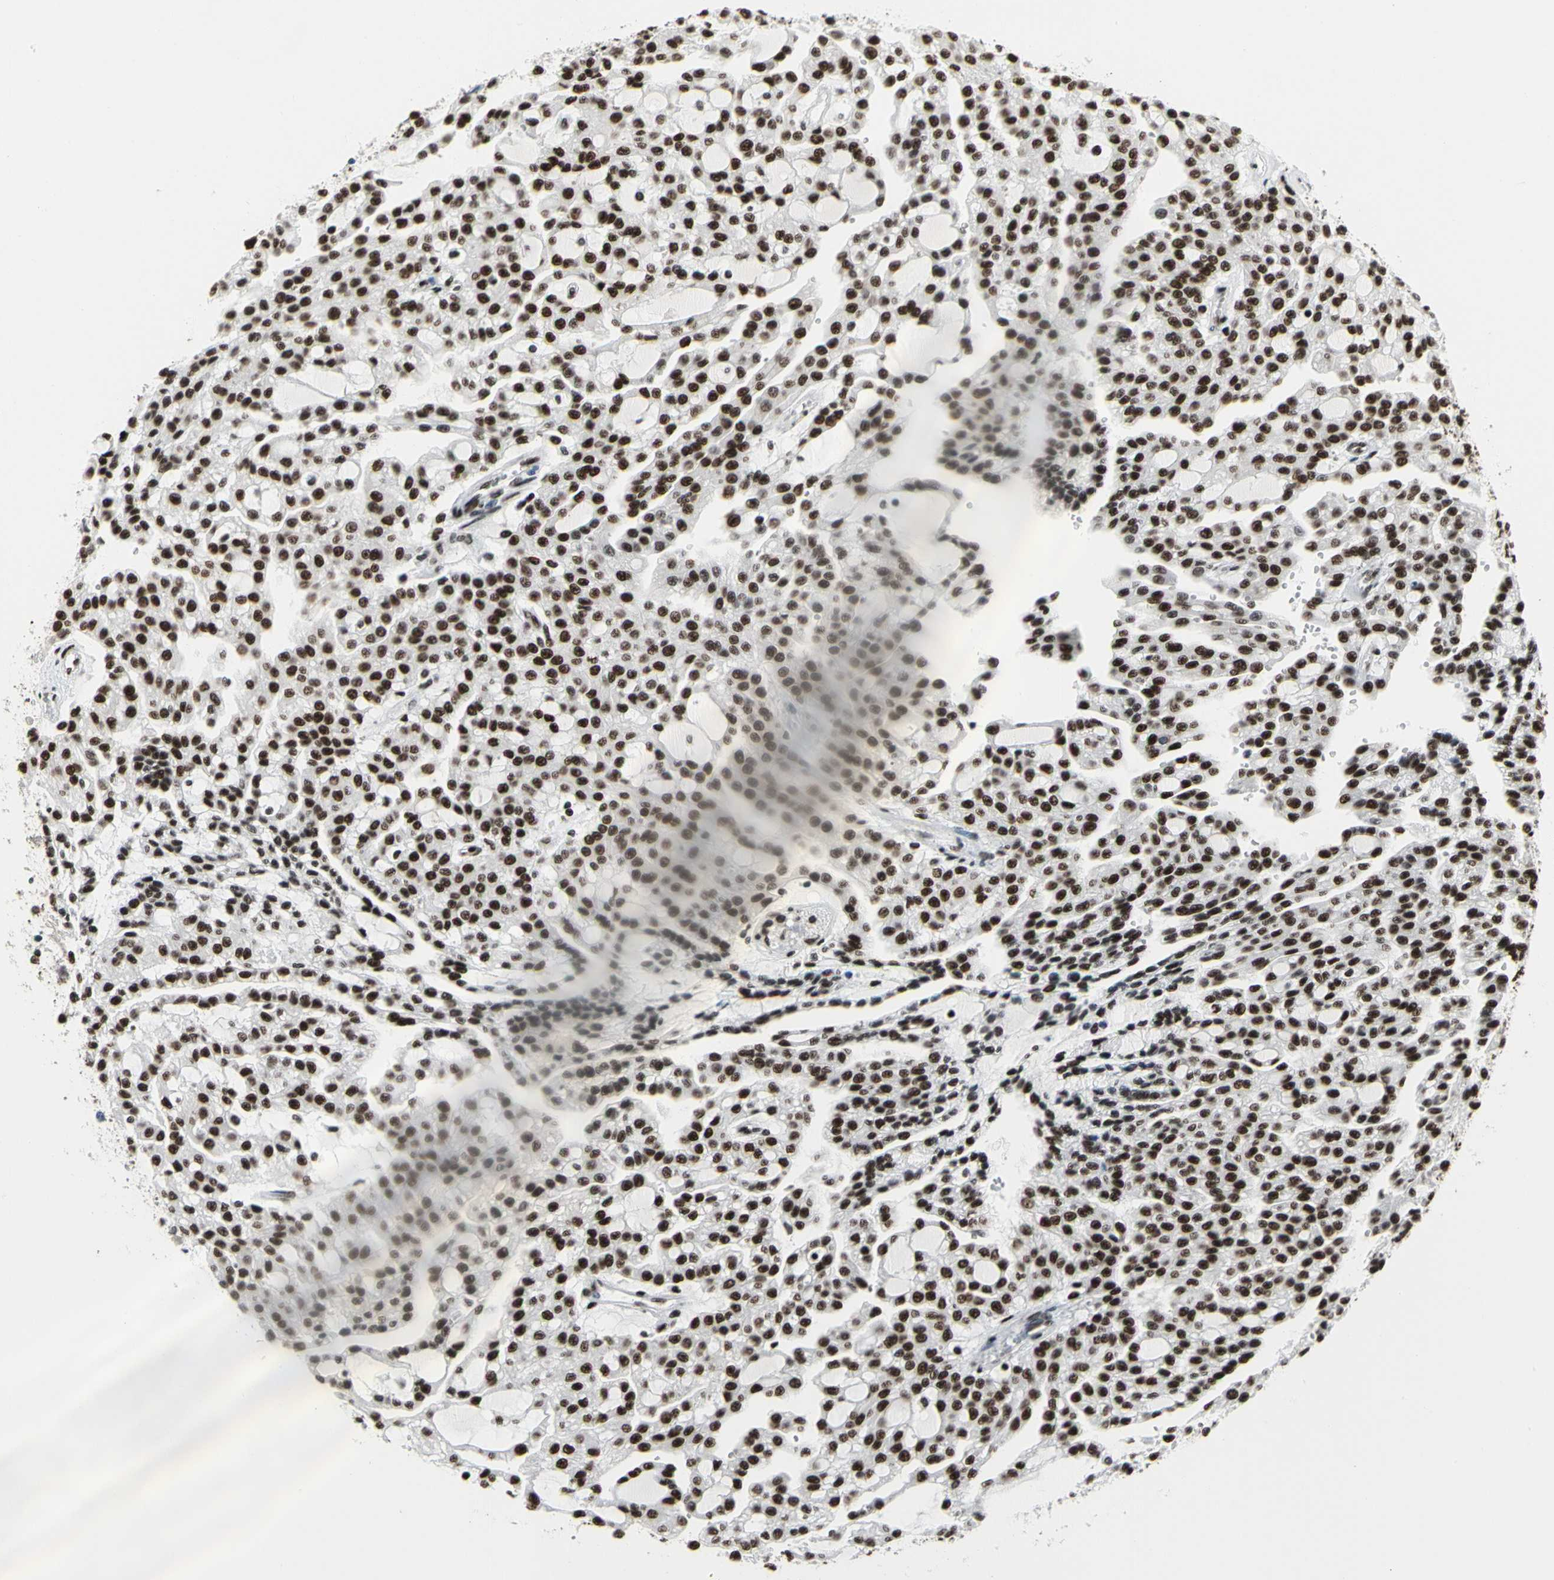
{"staining": {"intensity": "strong", "quantity": ">75%", "location": "nuclear"}, "tissue": "renal cancer", "cell_type": "Tumor cells", "image_type": "cancer", "snomed": [{"axis": "morphology", "description": "Adenocarcinoma, NOS"}, {"axis": "topography", "description": "Kidney"}], "caption": "This is an image of immunohistochemistry (IHC) staining of renal cancer (adenocarcinoma), which shows strong expression in the nuclear of tumor cells.", "gene": "SRSF11", "patient": {"sex": "male", "age": 63}}